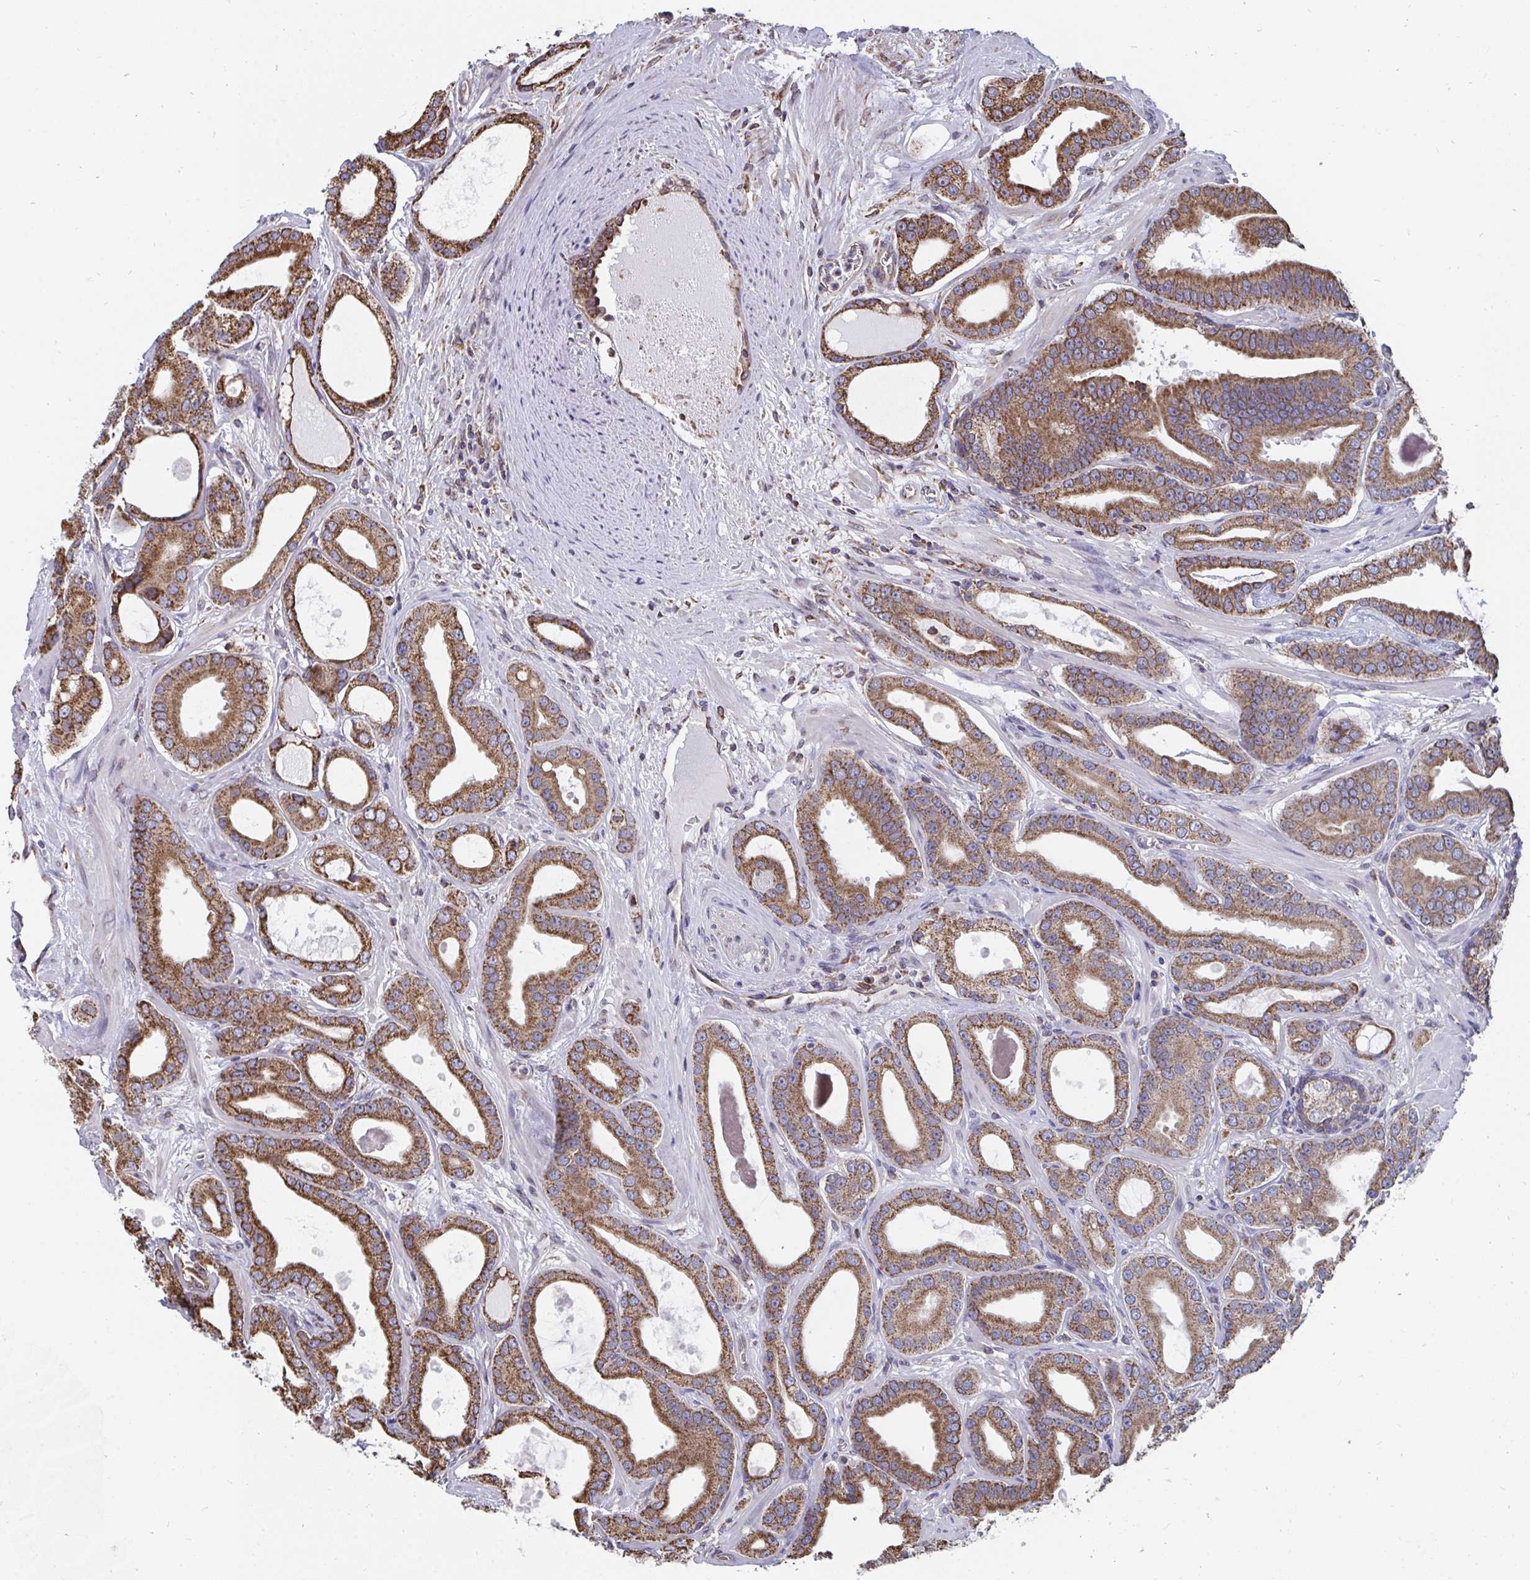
{"staining": {"intensity": "moderate", "quantity": ">75%", "location": "cytoplasmic/membranous"}, "tissue": "prostate cancer", "cell_type": "Tumor cells", "image_type": "cancer", "snomed": [{"axis": "morphology", "description": "Adenocarcinoma, High grade"}, {"axis": "topography", "description": "Prostate"}], "caption": "Immunohistochemical staining of human prostate cancer (adenocarcinoma (high-grade)) displays moderate cytoplasmic/membranous protein staining in approximately >75% of tumor cells. Ihc stains the protein of interest in brown and the nuclei are stained blue.", "gene": "ELAVL1", "patient": {"sex": "male", "age": 65}}